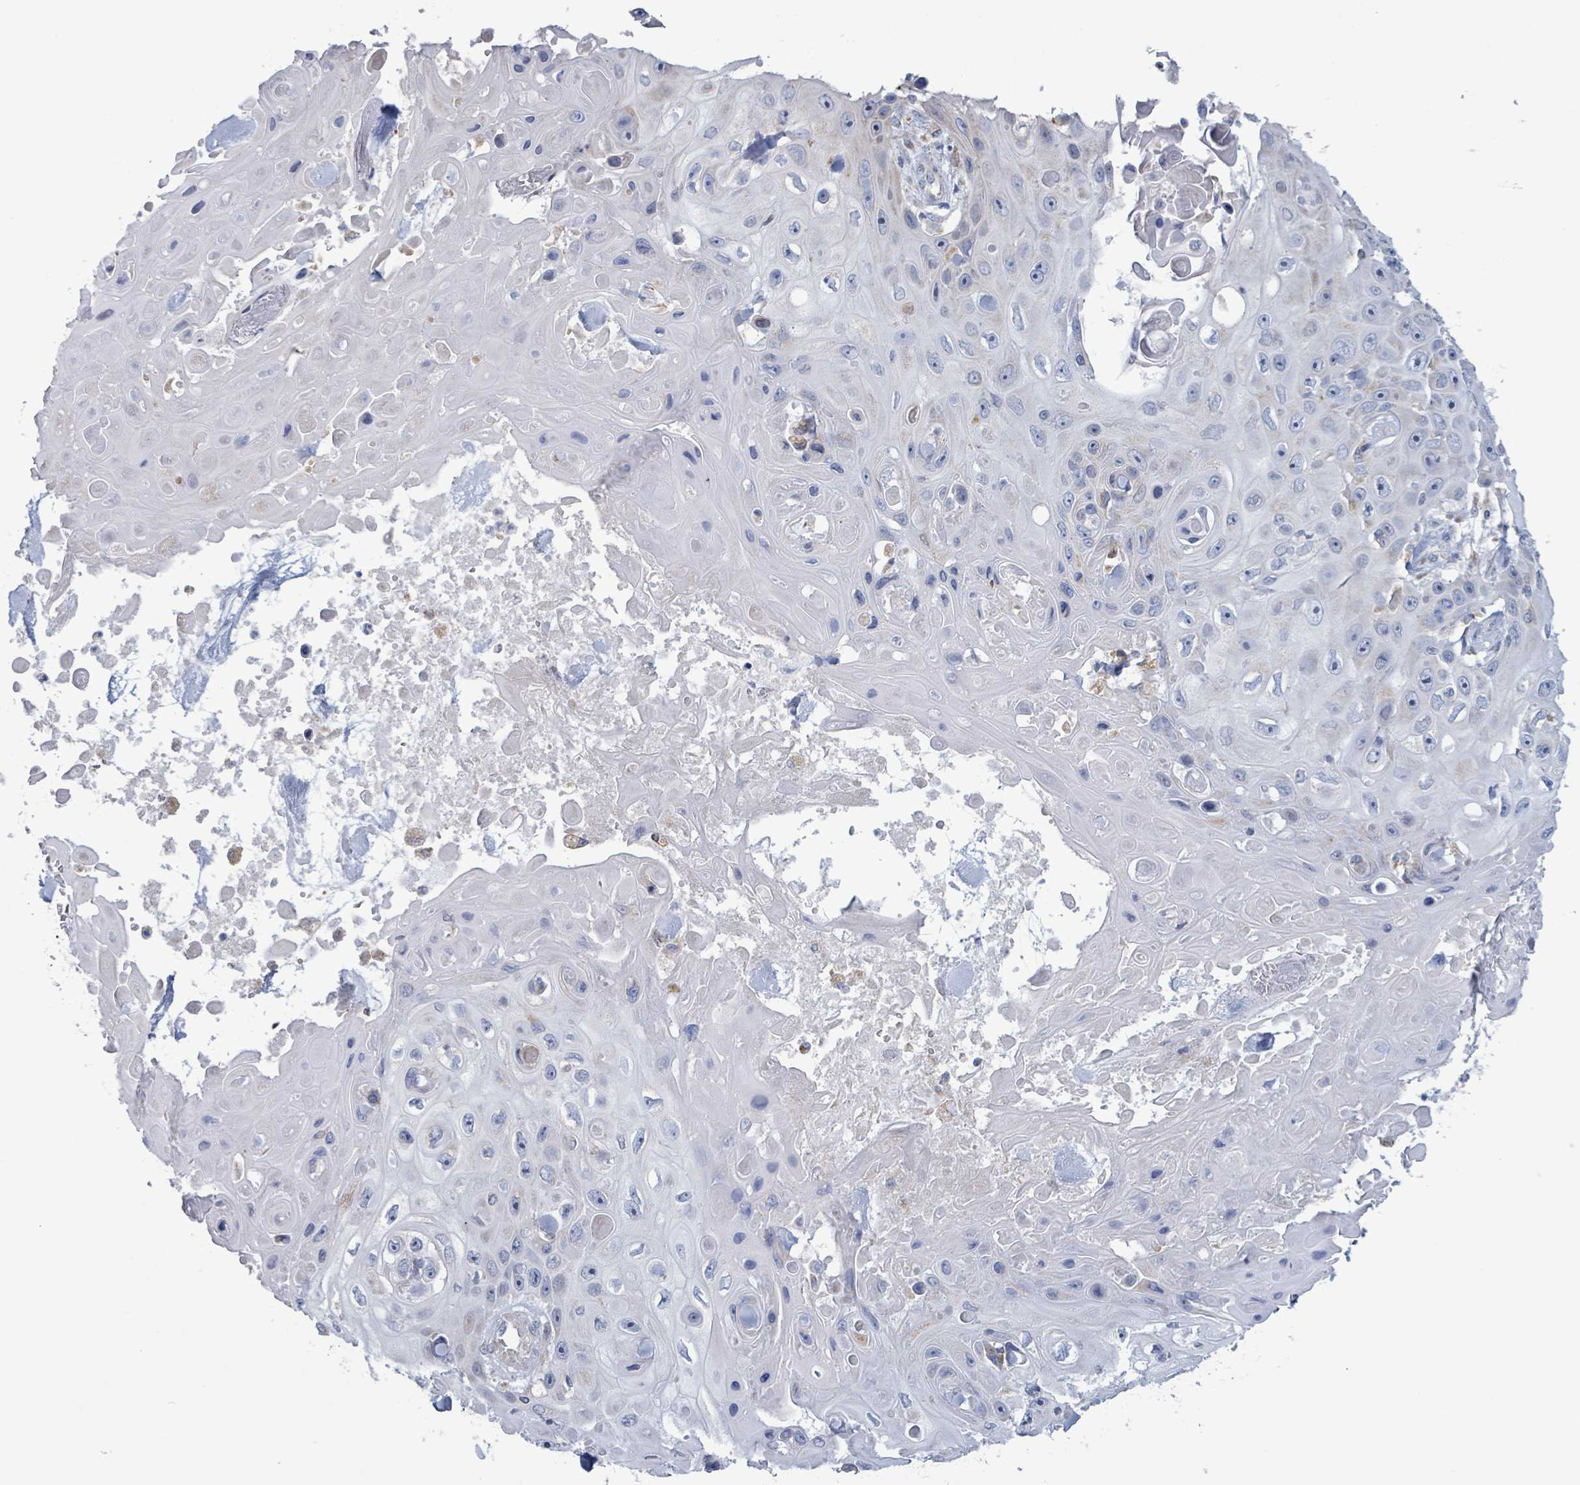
{"staining": {"intensity": "negative", "quantity": "none", "location": "none"}, "tissue": "skin cancer", "cell_type": "Tumor cells", "image_type": "cancer", "snomed": [{"axis": "morphology", "description": "Squamous cell carcinoma, NOS"}, {"axis": "topography", "description": "Skin"}], "caption": "Tumor cells are negative for brown protein staining in skin cancer (squamous cell carcinoma).", "gene": "AKR1C4", "patient": {"sex": "male", "age": 82}}